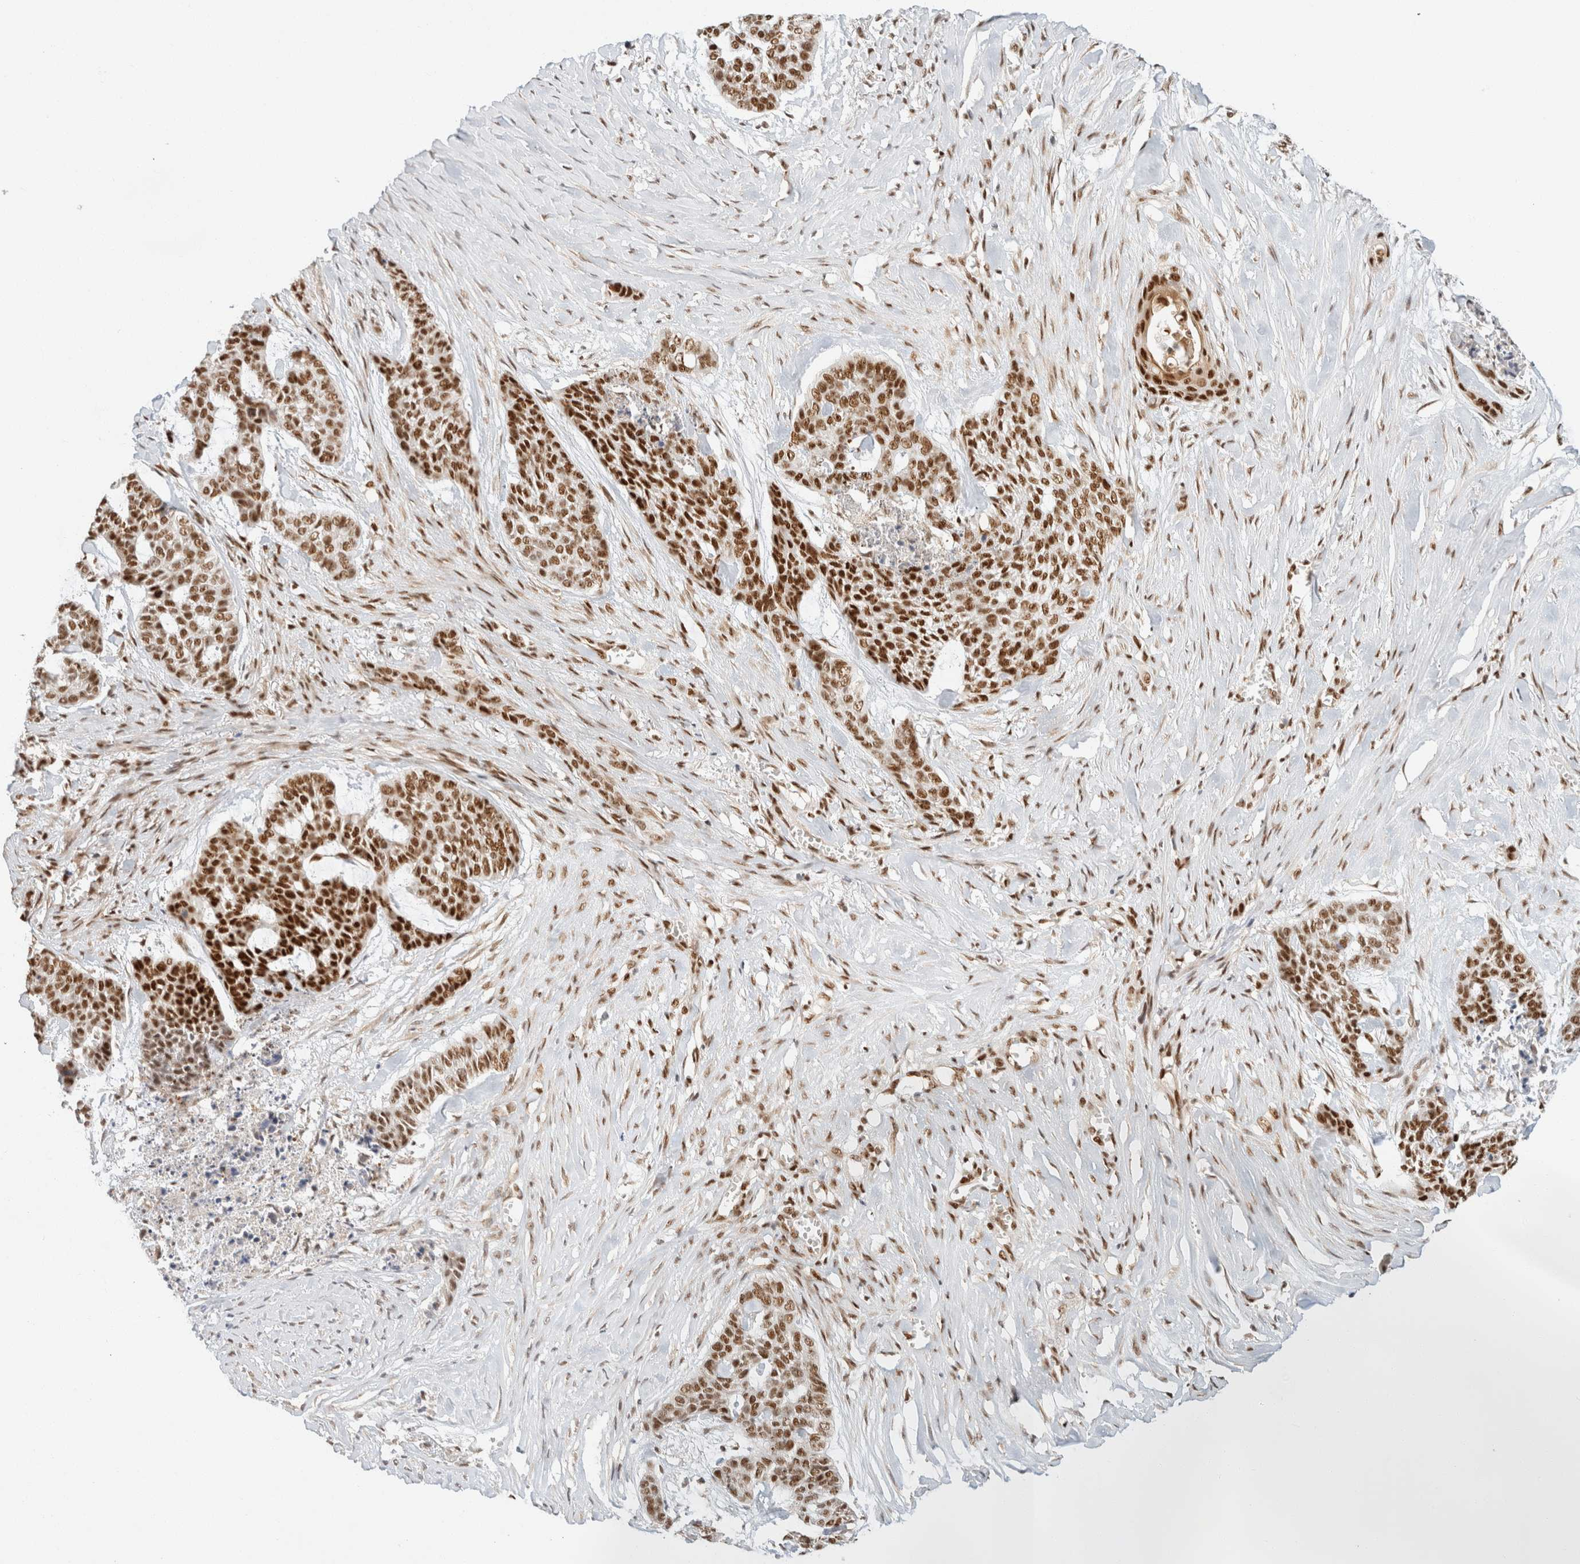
{"staining": {"intensity": "strong", "quantity": ">75%", "location": "nuclear"}, "tissue": "skin cancer", "cell_type": "Tumor cells", "image_type": "cancer", "snomed": [{"axis": "morphology", "description": "Basal cell carcinoma"}, {"axis": "topography", "description": "Skin"}], "caption": "Protein expression analysis of human basal cell carcinoma (skin) reveals strong nuclear staining in approximately >75% of tumor cells.", "gene": "ZNF768", "patient": {"sex": "female", "age": 64}}